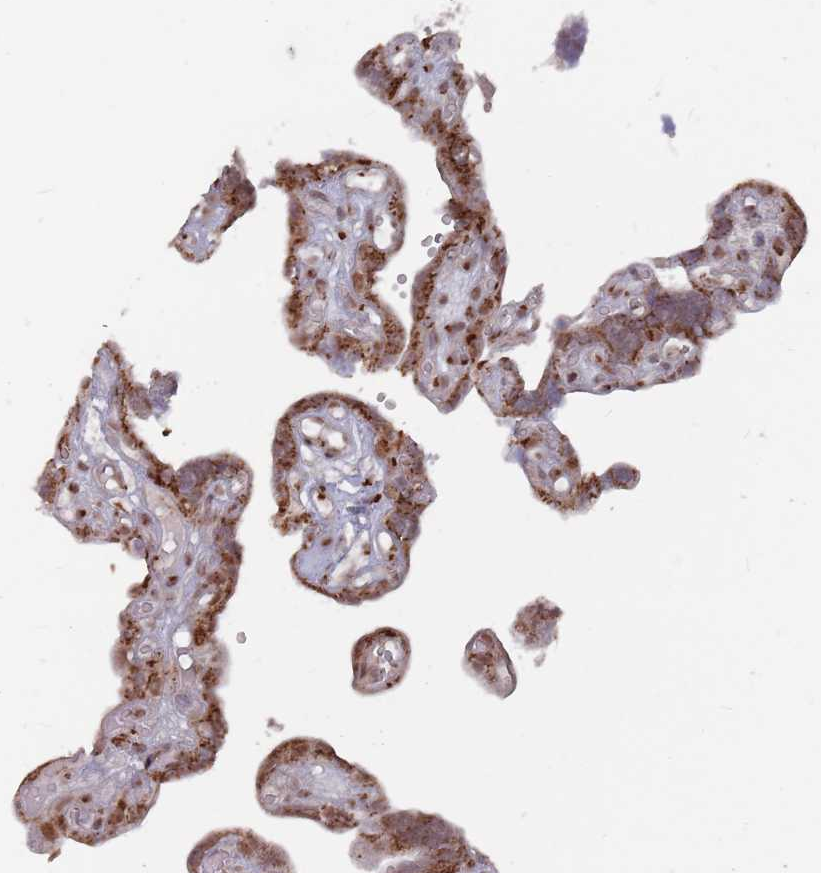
{"staining": {"intensity": "strong", "quantity": ">75%", "location": "cytoplasmic/membranous"}, "tissue": "placenta", "cell_type": "Decidual cells", "image_type": "normal", "snomed": [{"axis": "morphology", "description": "Normal tissue, NOS"}, {"axis": "topography", "description": "Placenta"}], "caption": "Brown immunohistochemical staining in benign placenta displays strong cytoplasmic/membranous expression in approximately >75% of decidual cells. (brown staining indicates protein expression, while blue staining denotes nuclei).", "gene": "FMO4", "patient": {"sex": "female", "age": 30}}